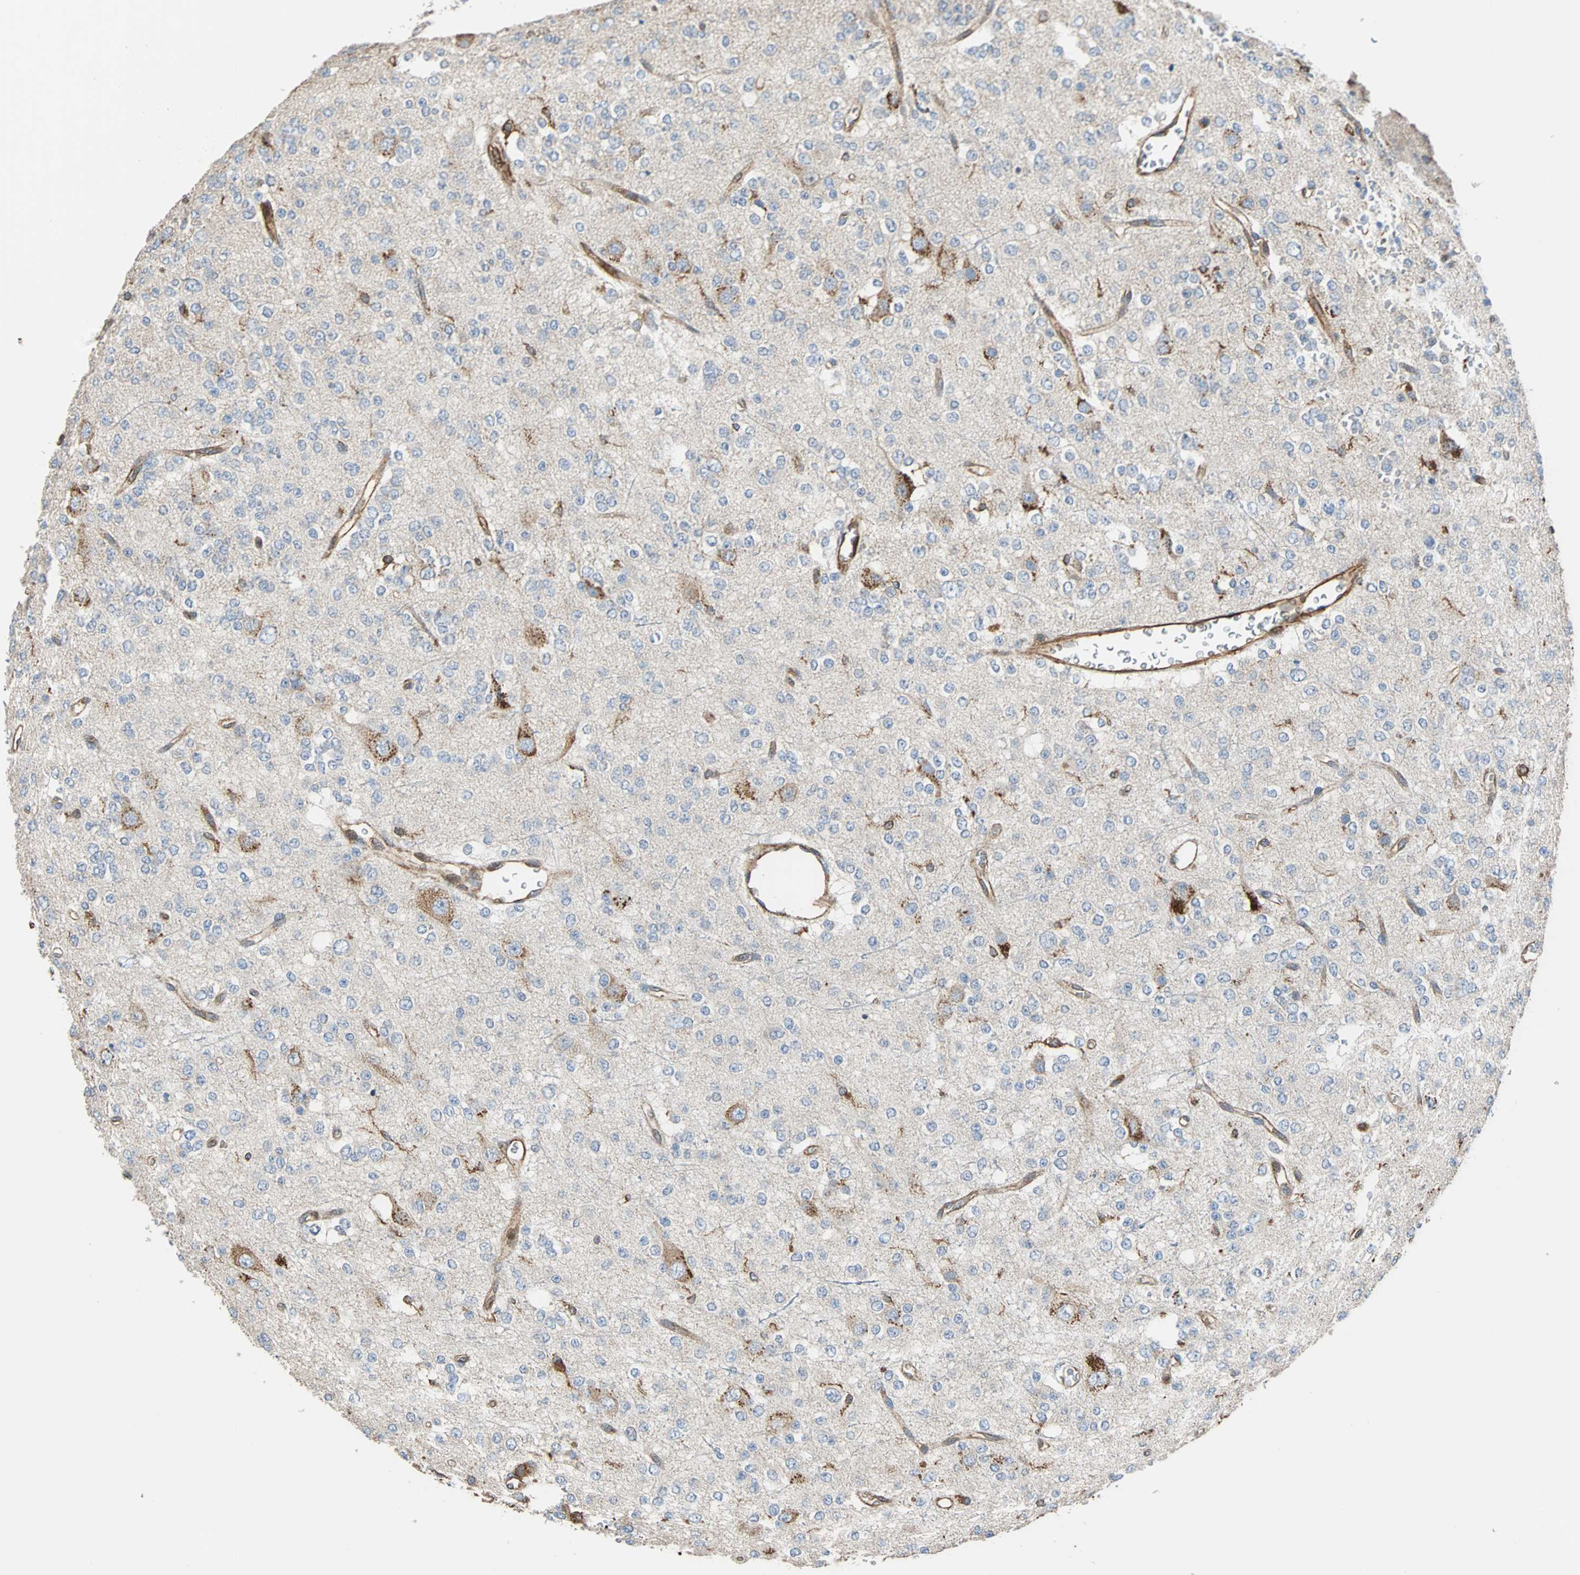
{"staining": {"intensity": "negative", "quantity": "none", "location": "none"}, "tissue": "glioma", "cell_type": "Tumor cells", "image_type": "cancer", "snomed": [{"axis": "morphology", "description": "Glioma, malignant, Low grade"}, {"axis": "topography", "description": "Brain"}], "caption": "Immunohistochemistry histopathology image of neoplastic tissue: human low-grade glioma (malignant) stained with DAB (3,3'-diaminobenzidine) reveals no significant protein staining in tumor cells. Brightfield microscopy of IHC stained with DAB (brown) and hematoxylin (blue), captured at high magnification.", "gene": "PLCG2", "patient": {"sex": "male", "age": 38}}